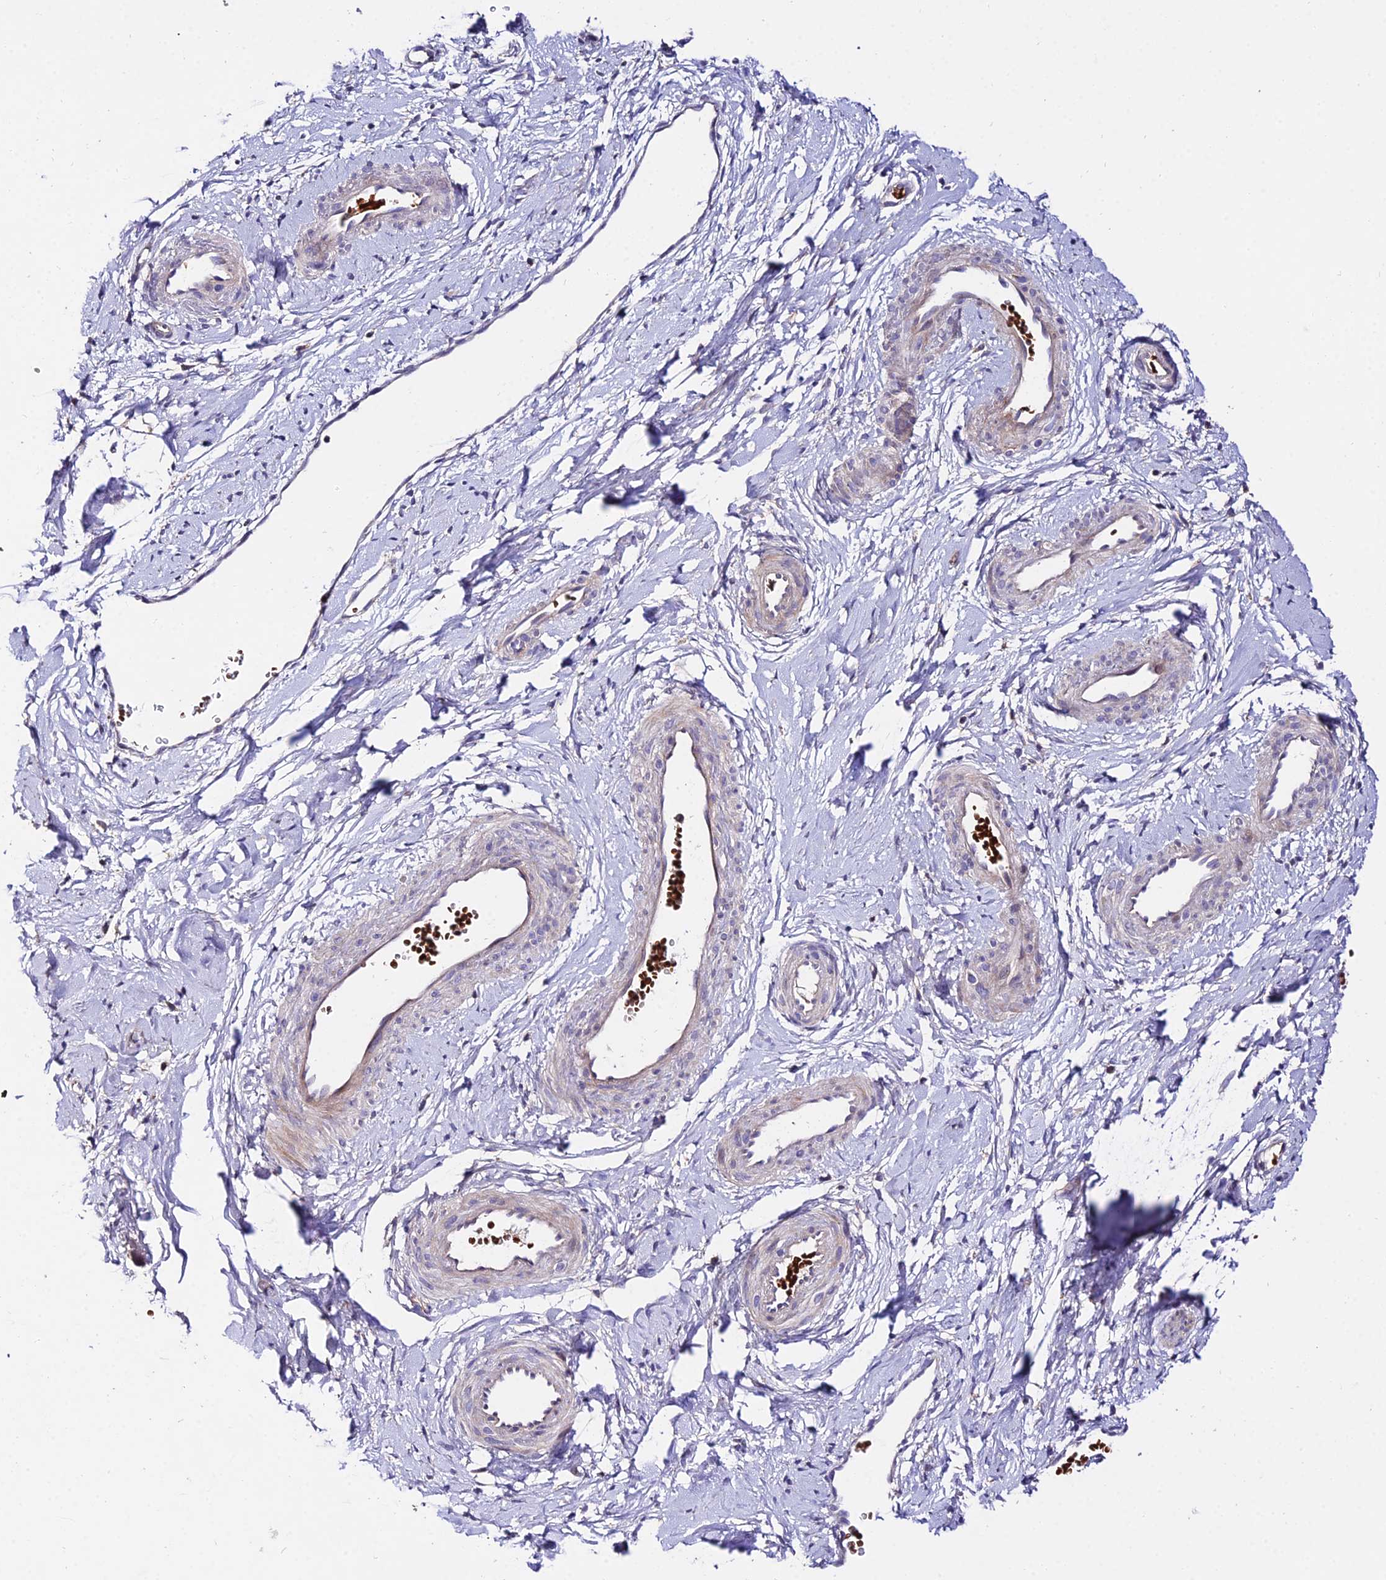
{"staining": {"intensity": "moderate", "quantity": ">75%", "location": "cytoplasmic/membranous"}, "tissue": "cervix", "cell_type": "Squamous epithelial cells", "image_type": "normal", "snomed": [{"axis": "morphology", "description": "Normal tissue, NOS"}, {"axis": "topography", "description": "Cervix"}], "caption": "The image demonstrates staining of normal cervix, revealing moderate cytoplasmic/membranous protein expression (brown color) within squamous epithelial cells.", "gene": "WDR5B", "patient": {"sex": "female", "age": 65}}